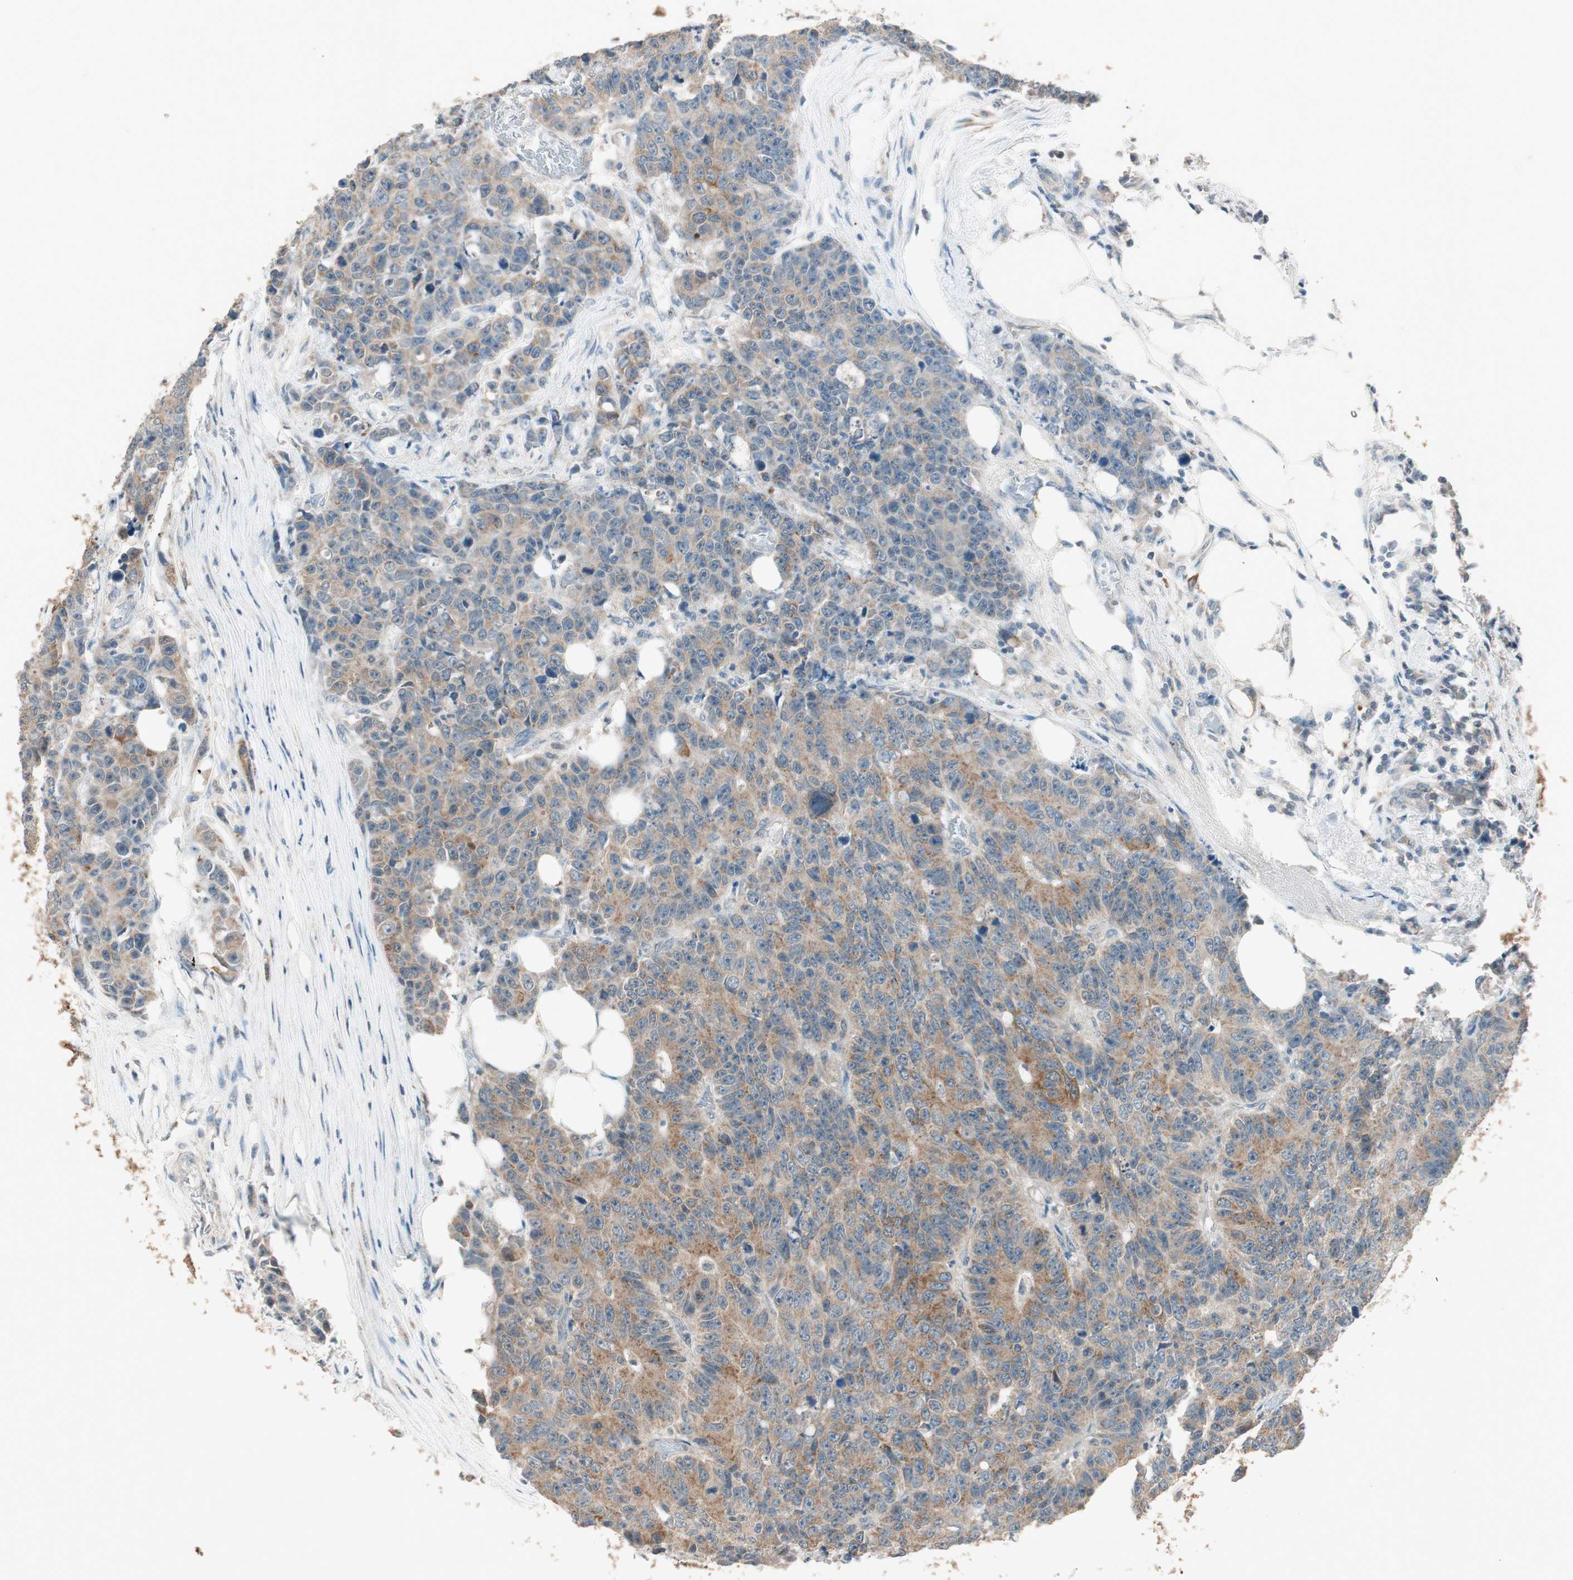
{"staining": {"intensity": "moderate", "quantity": ">75%", "location": "cytoplasmic/membranous"}, "tissue": "colorectal cancer", "cell_type": "Tumor cells", "image_type": "cancer", "snomed": [{"axis": "morphology", "description": "Adenocarcinoma, NOS"}, {"axis": "topography", "description": "Colon"}], "caption": "Protein expression by immunohistochemistry (IHC) displays moderate cytoplasmic/membranous staining in approximately >75% of tumor cells in colorectal cancer. The staining was performed using DAB, with brown indicating positive protein expression. Nuclei are stained blue with hematoxylin.", "gene": "TRIM21", "patient": {"sex": "female", "age": 86}}